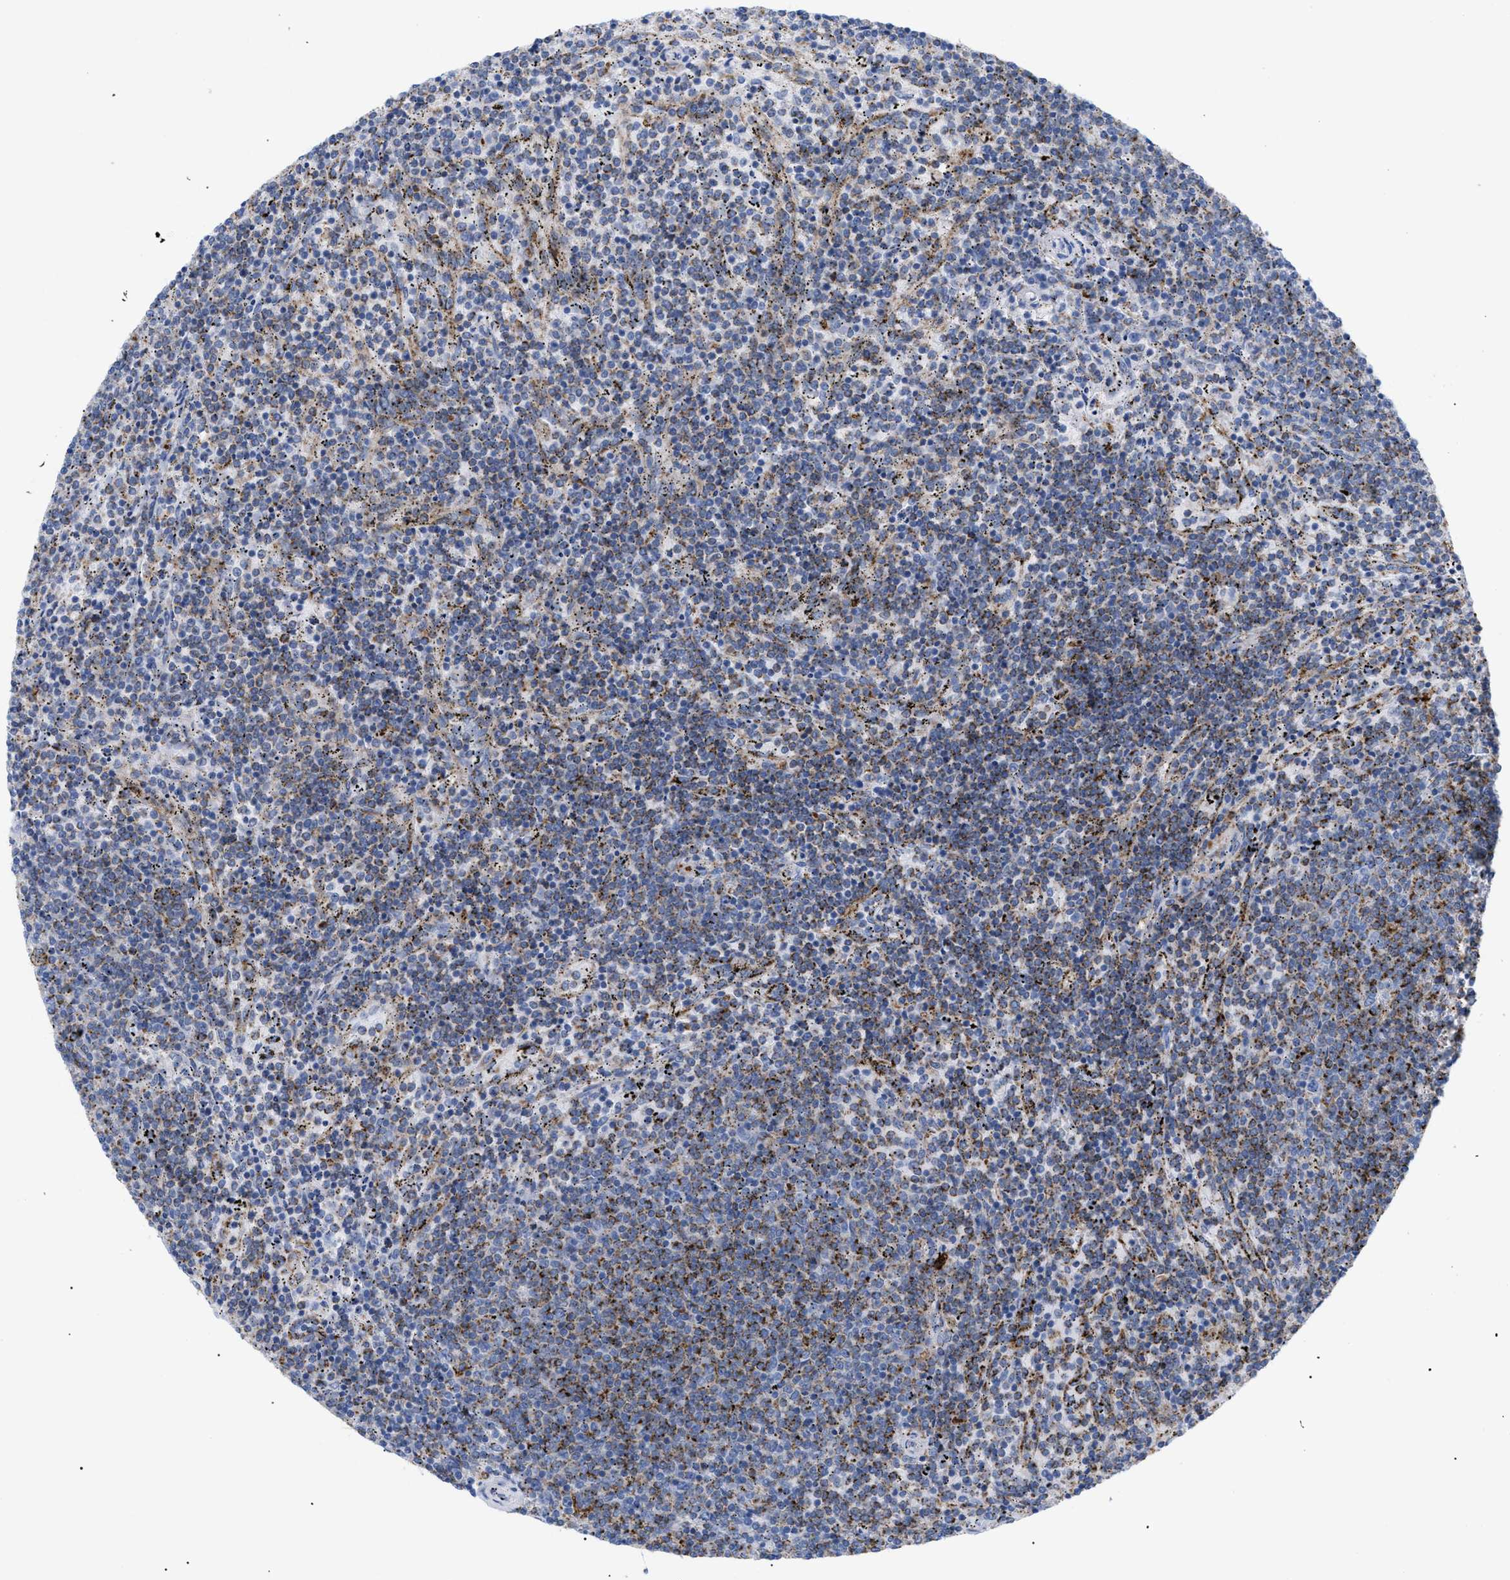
{"staining": {"intensity": "moderate", "quantity": "25%-75%", "location": "cytoplasmic/membranous"}, "tissue": "lymphoma", "cell_type": "Tumor cells", "image_type": "cancer", "snomed": [{"axis": "morphology", "description": "Malignant lymphoma, non-Hodgkin's type, Low grade"}, {"axis": "topography", "description": "Spleen"}], "caption": "Moderate cytoplasmic/membranous expression for a protein is identified in approximately 25%-75% of tumor cells of malignant lymphoma, non-Hodgkin's type (low-grade) using immunohistochemistry (IHC).", "gene": "DRAM2", "patient": {"sex": "female", "age": 50}}